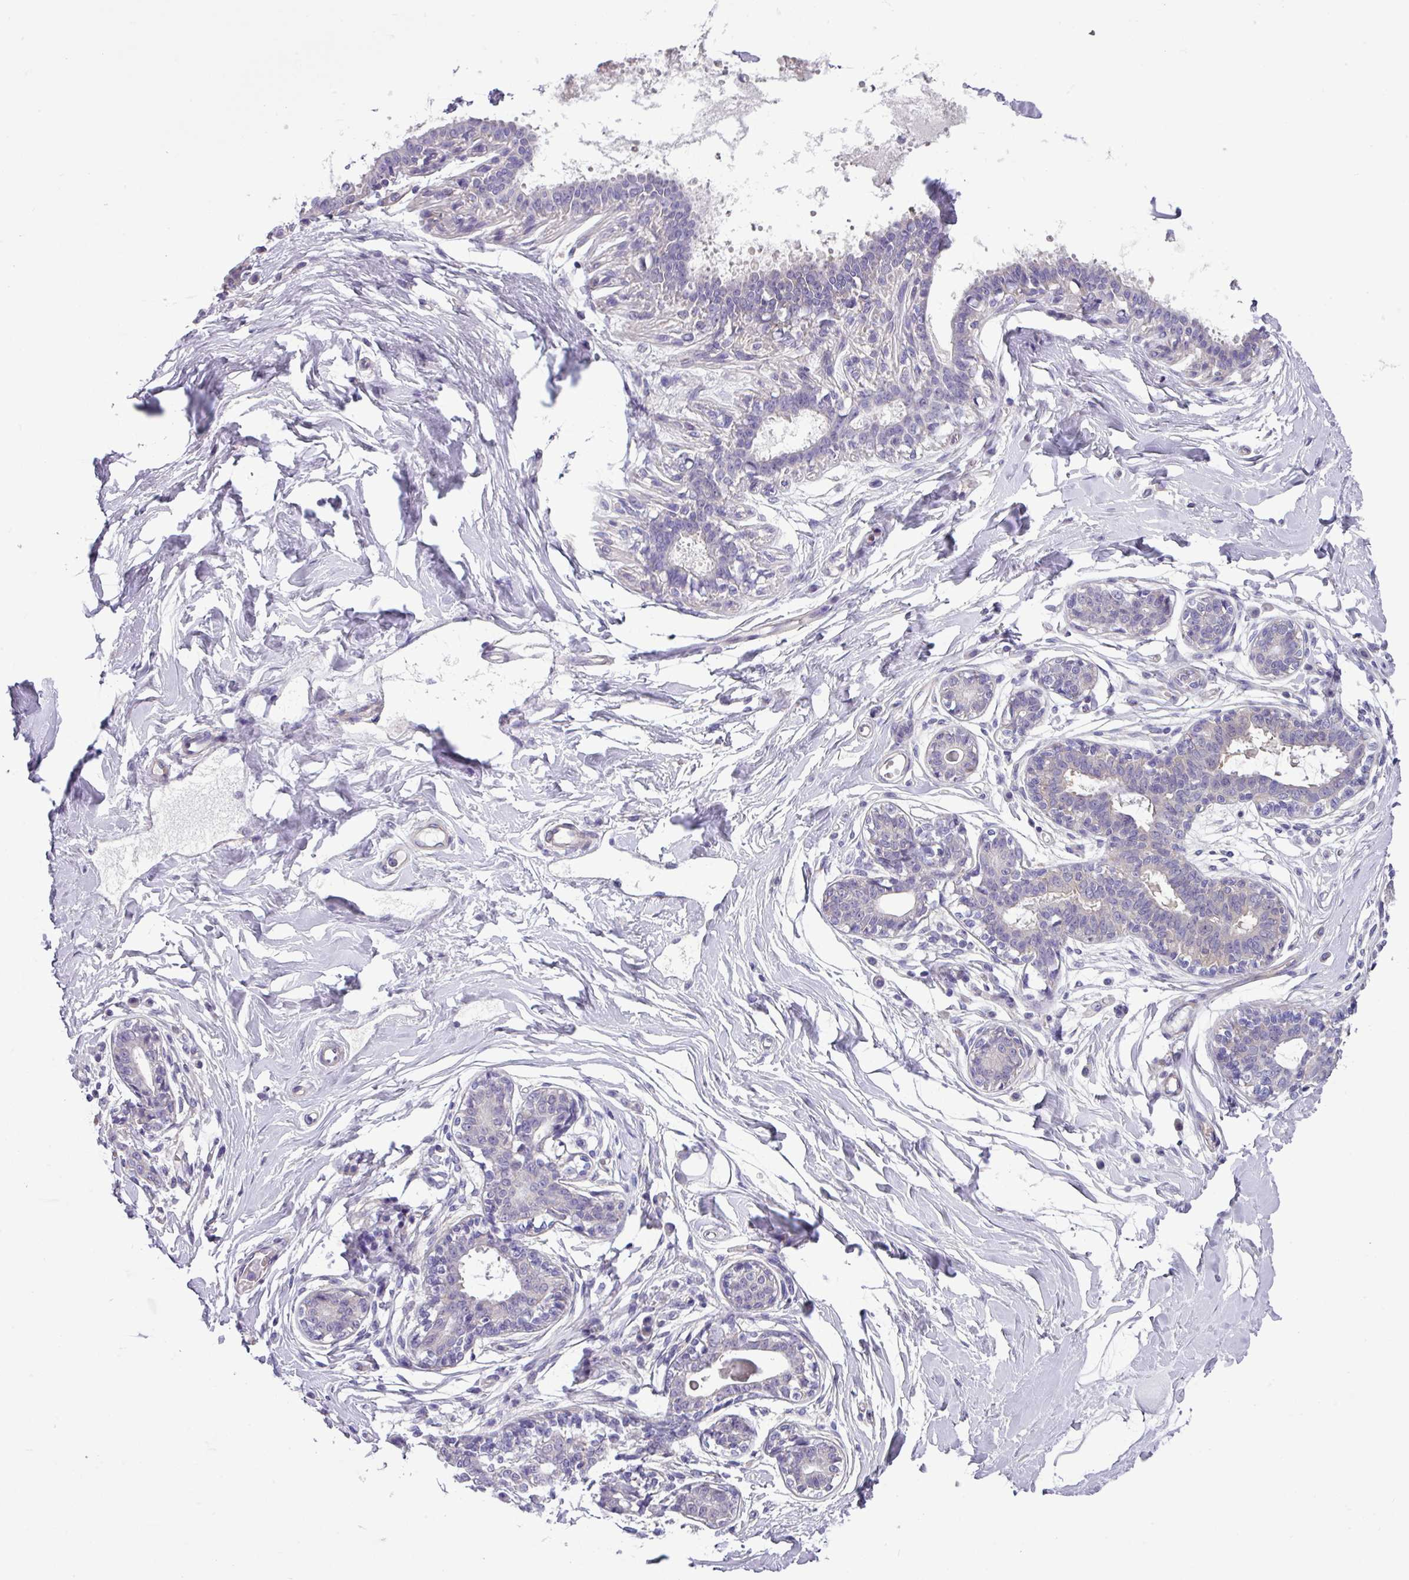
{"staining": {"intensity": "negative", "quantity": "none", "location": "none"}, "tissue": "breast", "cell_type": "Adipocytes", "image_type": "normal", "snomed": [{"axis": "morphology", "description": "Normal tissue, NOS"}, {"axis": "topography", "description": "Breast"}], "caption": "An IHC micrograph of normal breast is shown. There is no staining in adipocytes of breast.", "gene": "SLC23A2", "patient": {"sex": "female", "age": 45}}